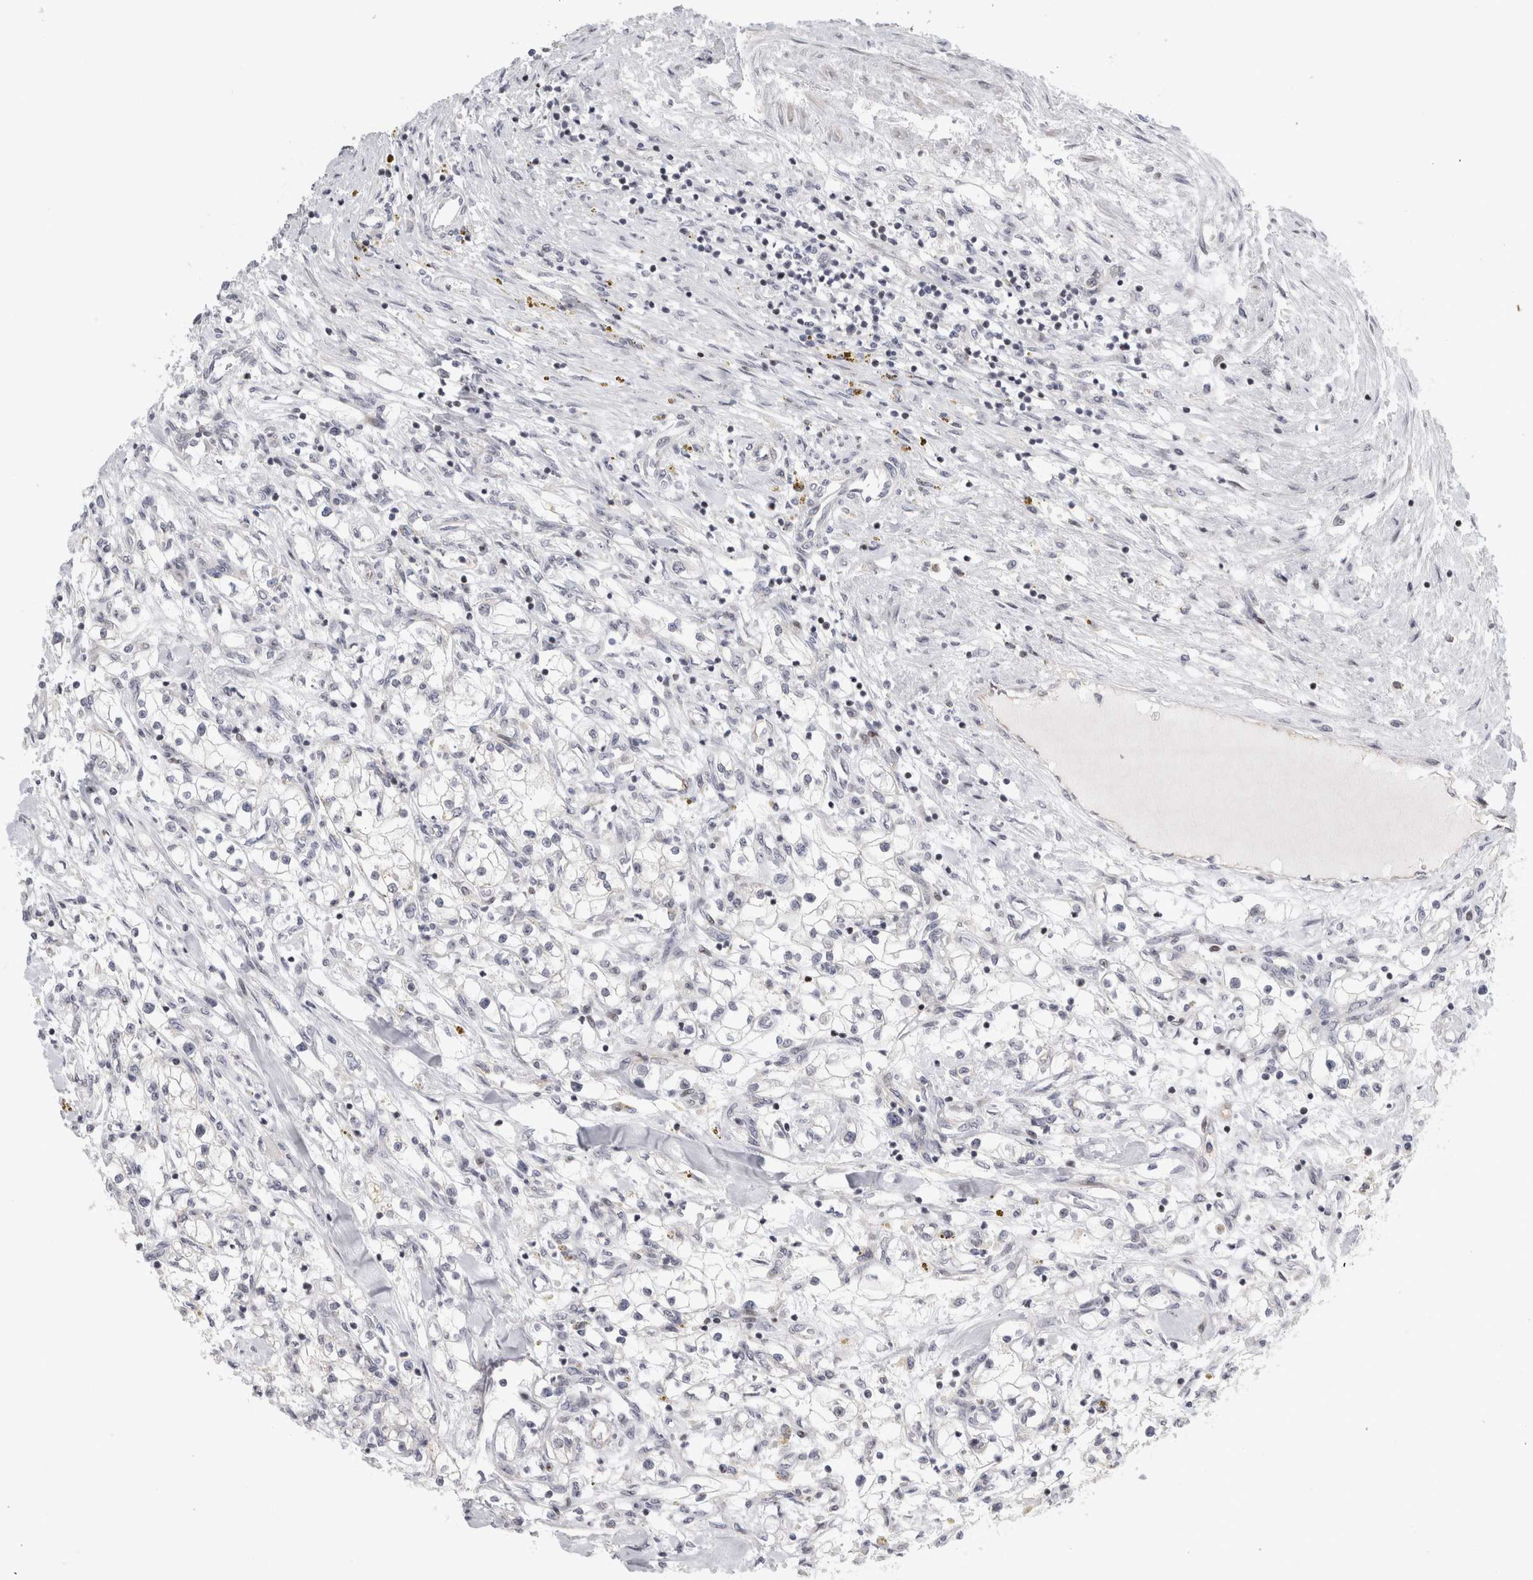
{"staining": {"intensity": "negative", "quantity": "none", "location": "none"}, "tissue": "renal cancer", "cell_type": "Tumor cells", "image_type": "cancer", "snomed": [{"axis": "morphology", "description": "Adenocarcinoma, NOS"}, {"axis": "topography", "description": "Kidney"}], "caption": "The image demonstrates no significant positivity in tumor cells of renal cancer.", "gene": "UTP25", "patient": {"sex": "male", "age": 68}}